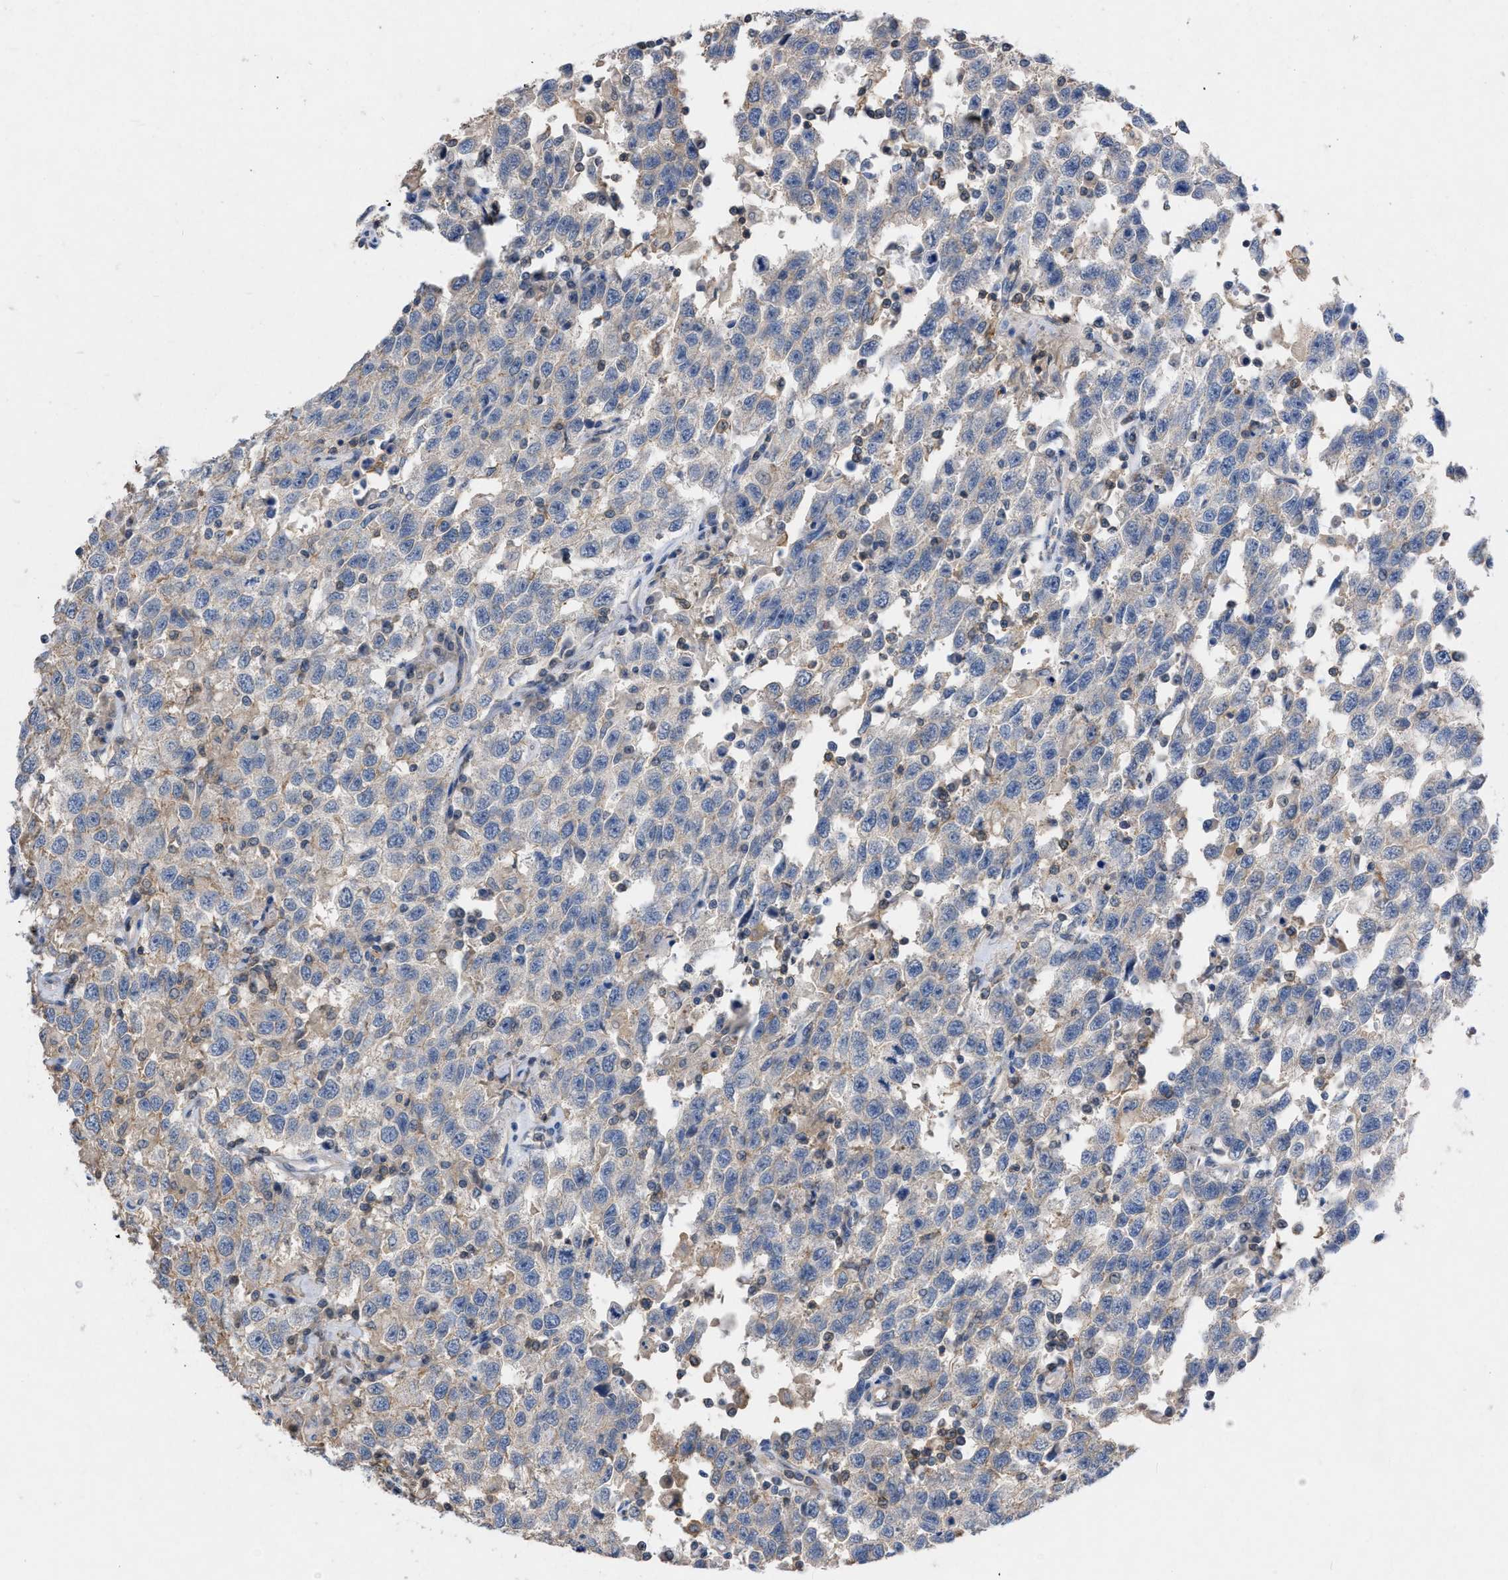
{"staining": {"intensity": "negative", "quantity": "none", "location": "none"}, "tissue": "testis cancer", "cell_type": "Tumor cells", "image_type": "cancer", "snomed": [{"axis": "morphology", "description": "Seminoma, NOS"}, {"axis": "topography", "description": "Testis"}], "caption": "Tumor cells show no significant positivity in testis seminoma.", "gene": "TMEM131", "patient": {"sex": "male", "age": 41}}